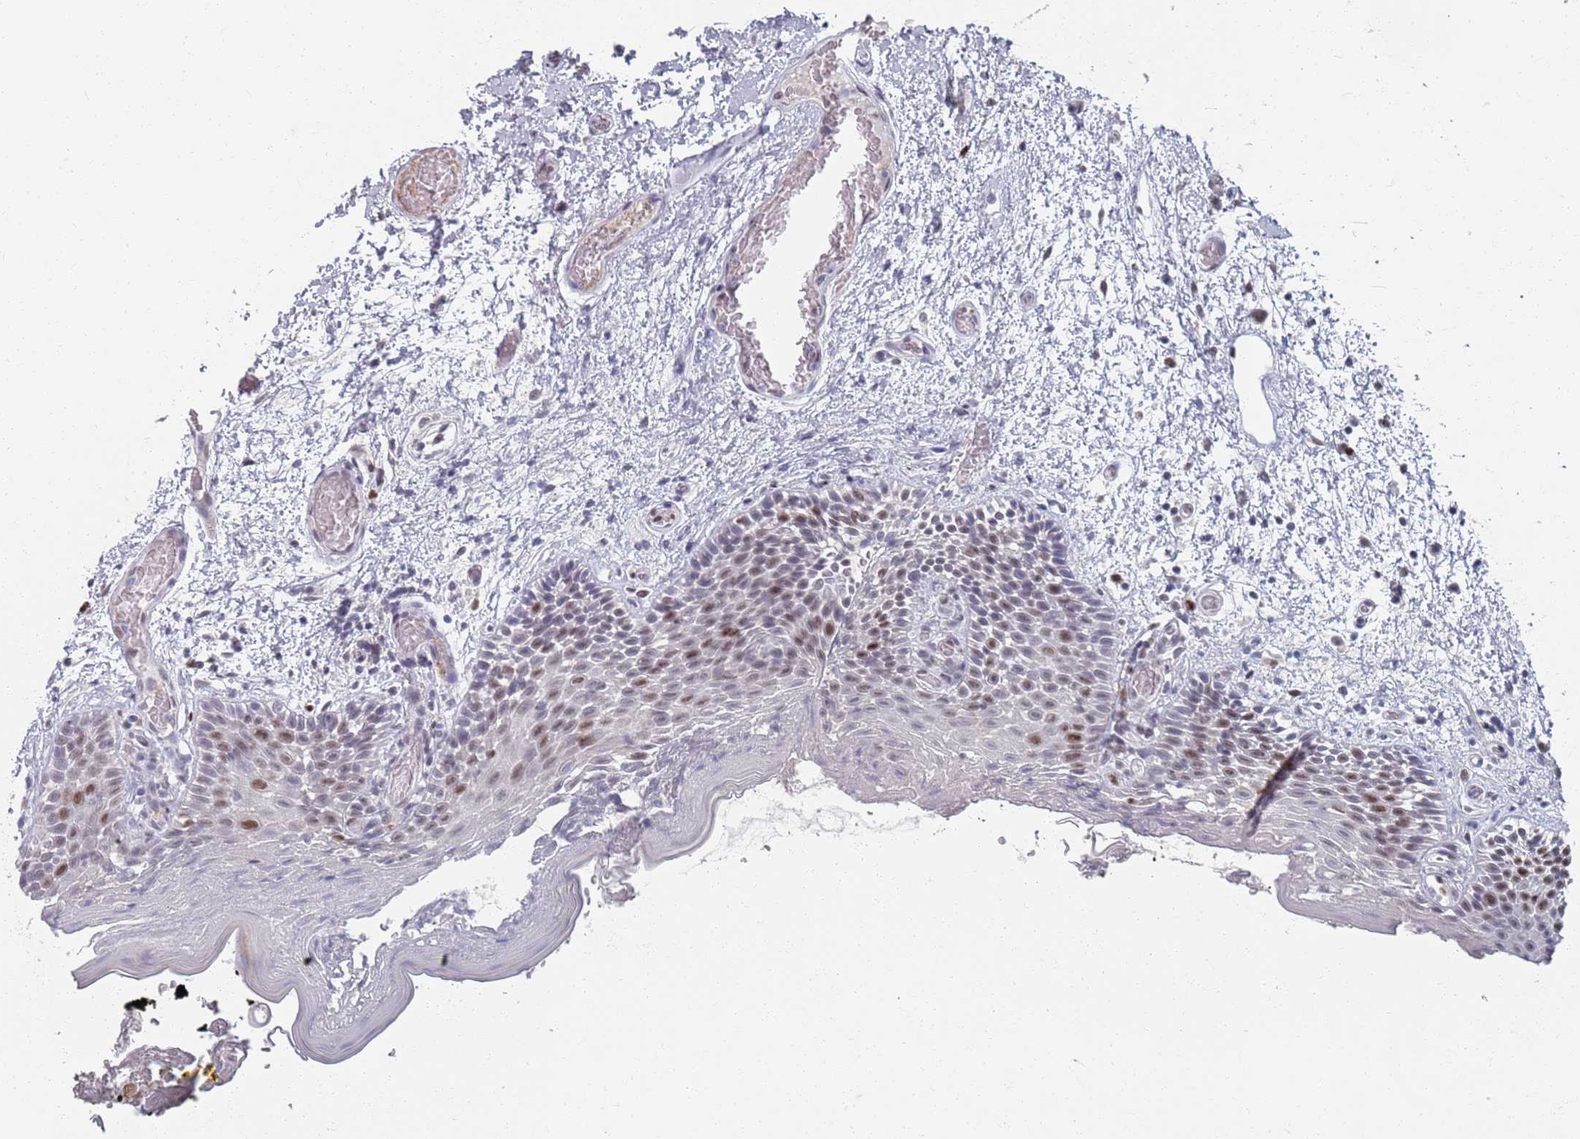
{"staining": {"intensity": "moderate", "quantity": "25%-75%", "location": "cytoplasmic/membranous,nuclear"}, "tissue": "oral mucosa", "cell_type": "Squamous epithelial cells", "image_type": "normal", "snomed": [{"axis": "morphology", "description": "Normal tissue, NOS"}, {"axis": "morphology", "description": "Squamous cell carcinoma, NOS"}, {"axis": "topography", "description": "Oral tissue"}, {"axis": "topography", "description": "Tounge, NOS"}, {"axis": "topography", "description": "Head-Neck"}], "caption": "Protein expression analysis of normal oral mucosa demonstrates moderate cytoplasmic/membranous,nuclear staining in approximately 25%-75% of squamous epithelial cells. The protein of interest is stained brown, and the nuclei are stained in blue (DAB IHC with brightfield microscopy, high magnification).", "gene": "SAMD1", "patient": {"sex": "male", "age": 76}}